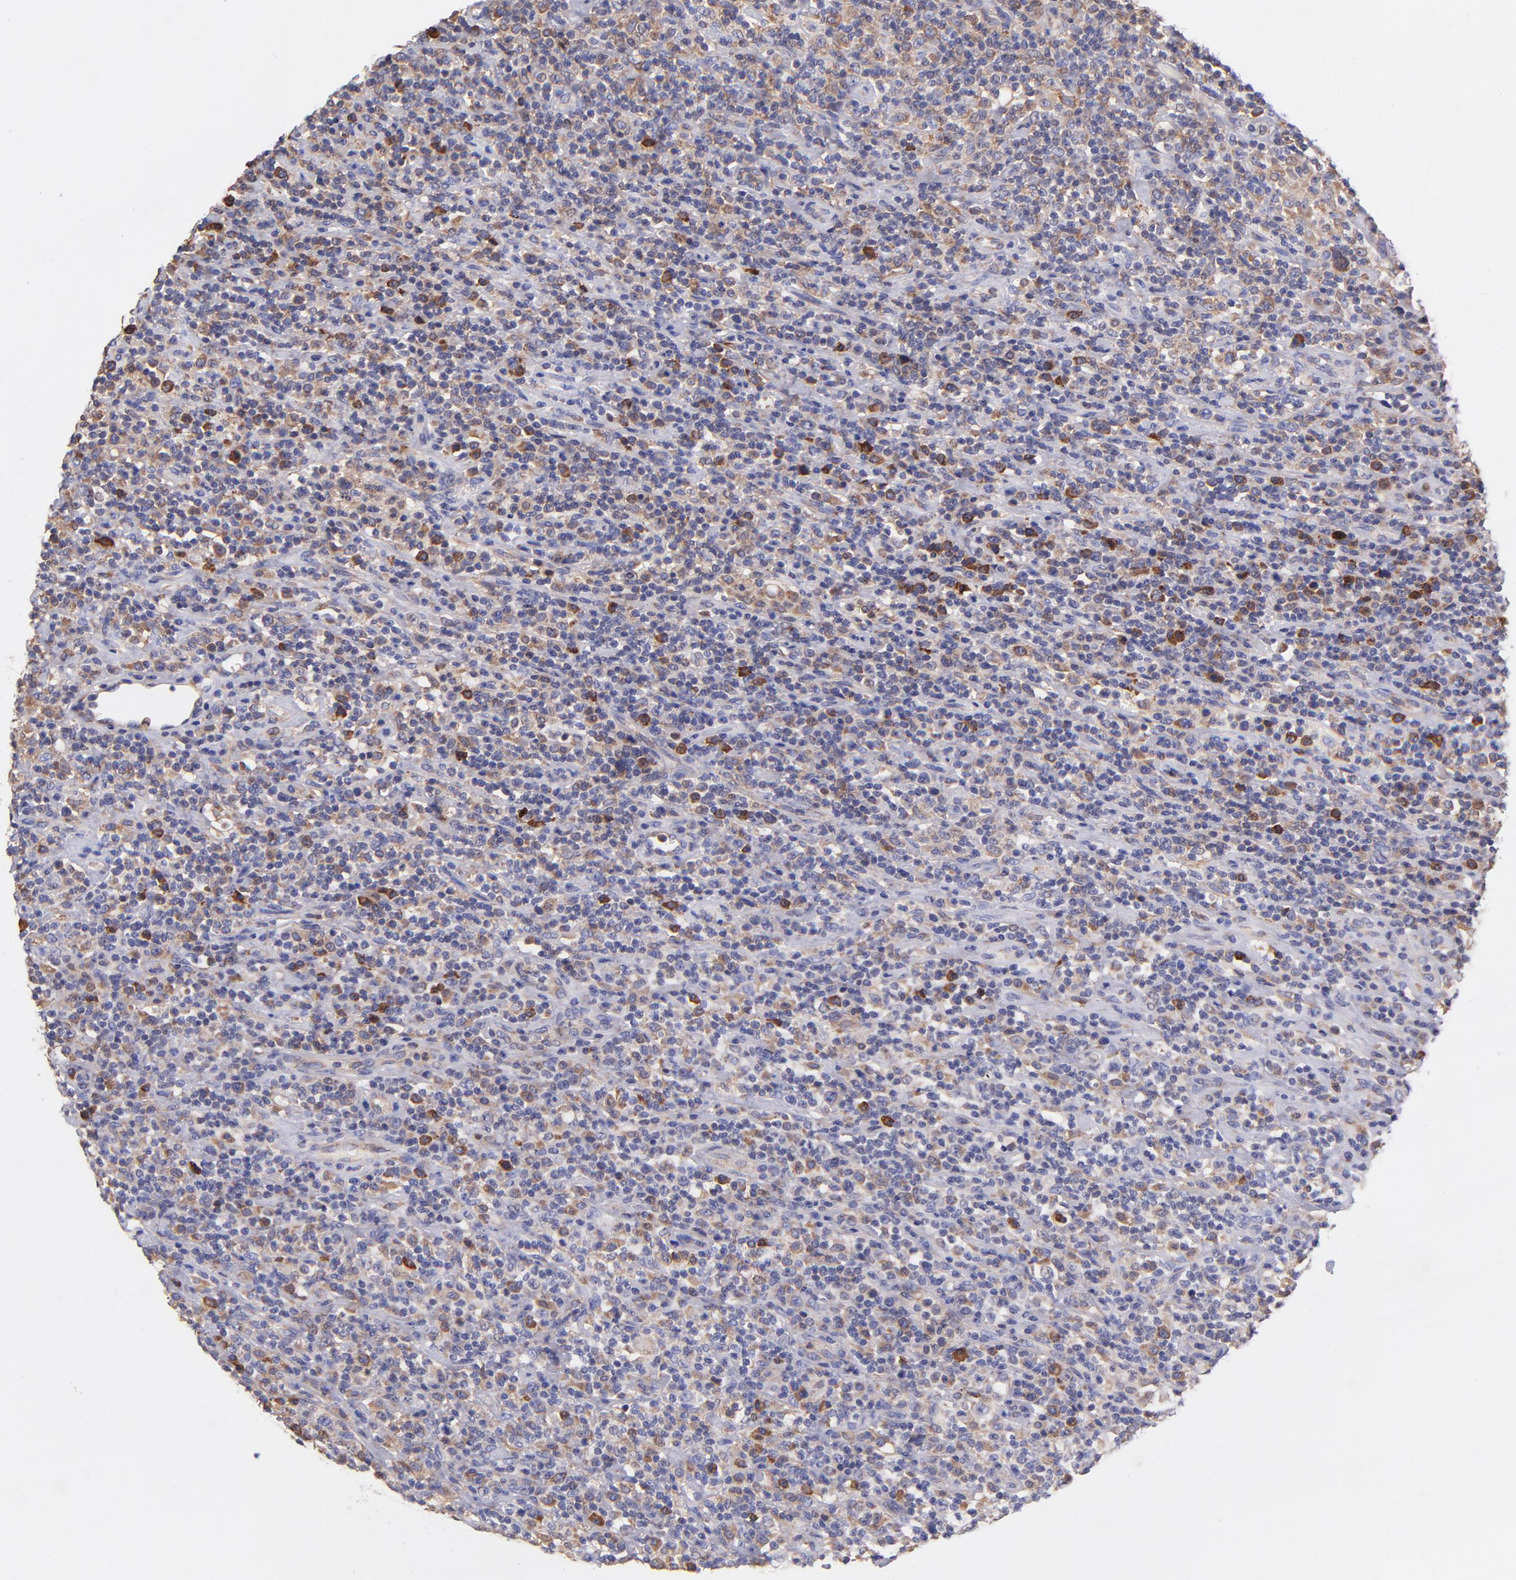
{"staining": {"intensity": "strong", "quantity": "<25%", "location": "cytoplasmic/membranous"}, "tissue": "lymphoma", "cell_type": "Tumor cells", "image_type": "cancer", "snomed": [{"axis": "morphology", "description": "Hodgkin's disease, NOS"}, {"axis": "topography", "description": "Lymph node"}], "caption": "Immunohistochemistry (DAB) staining of Hodgkin's disease reveals strong cytoplasmic/membranous protein positivity in approximately <25% of tumor cells.", "gene": "PREX1", "patient": {"sex": "male", "age": 65}}